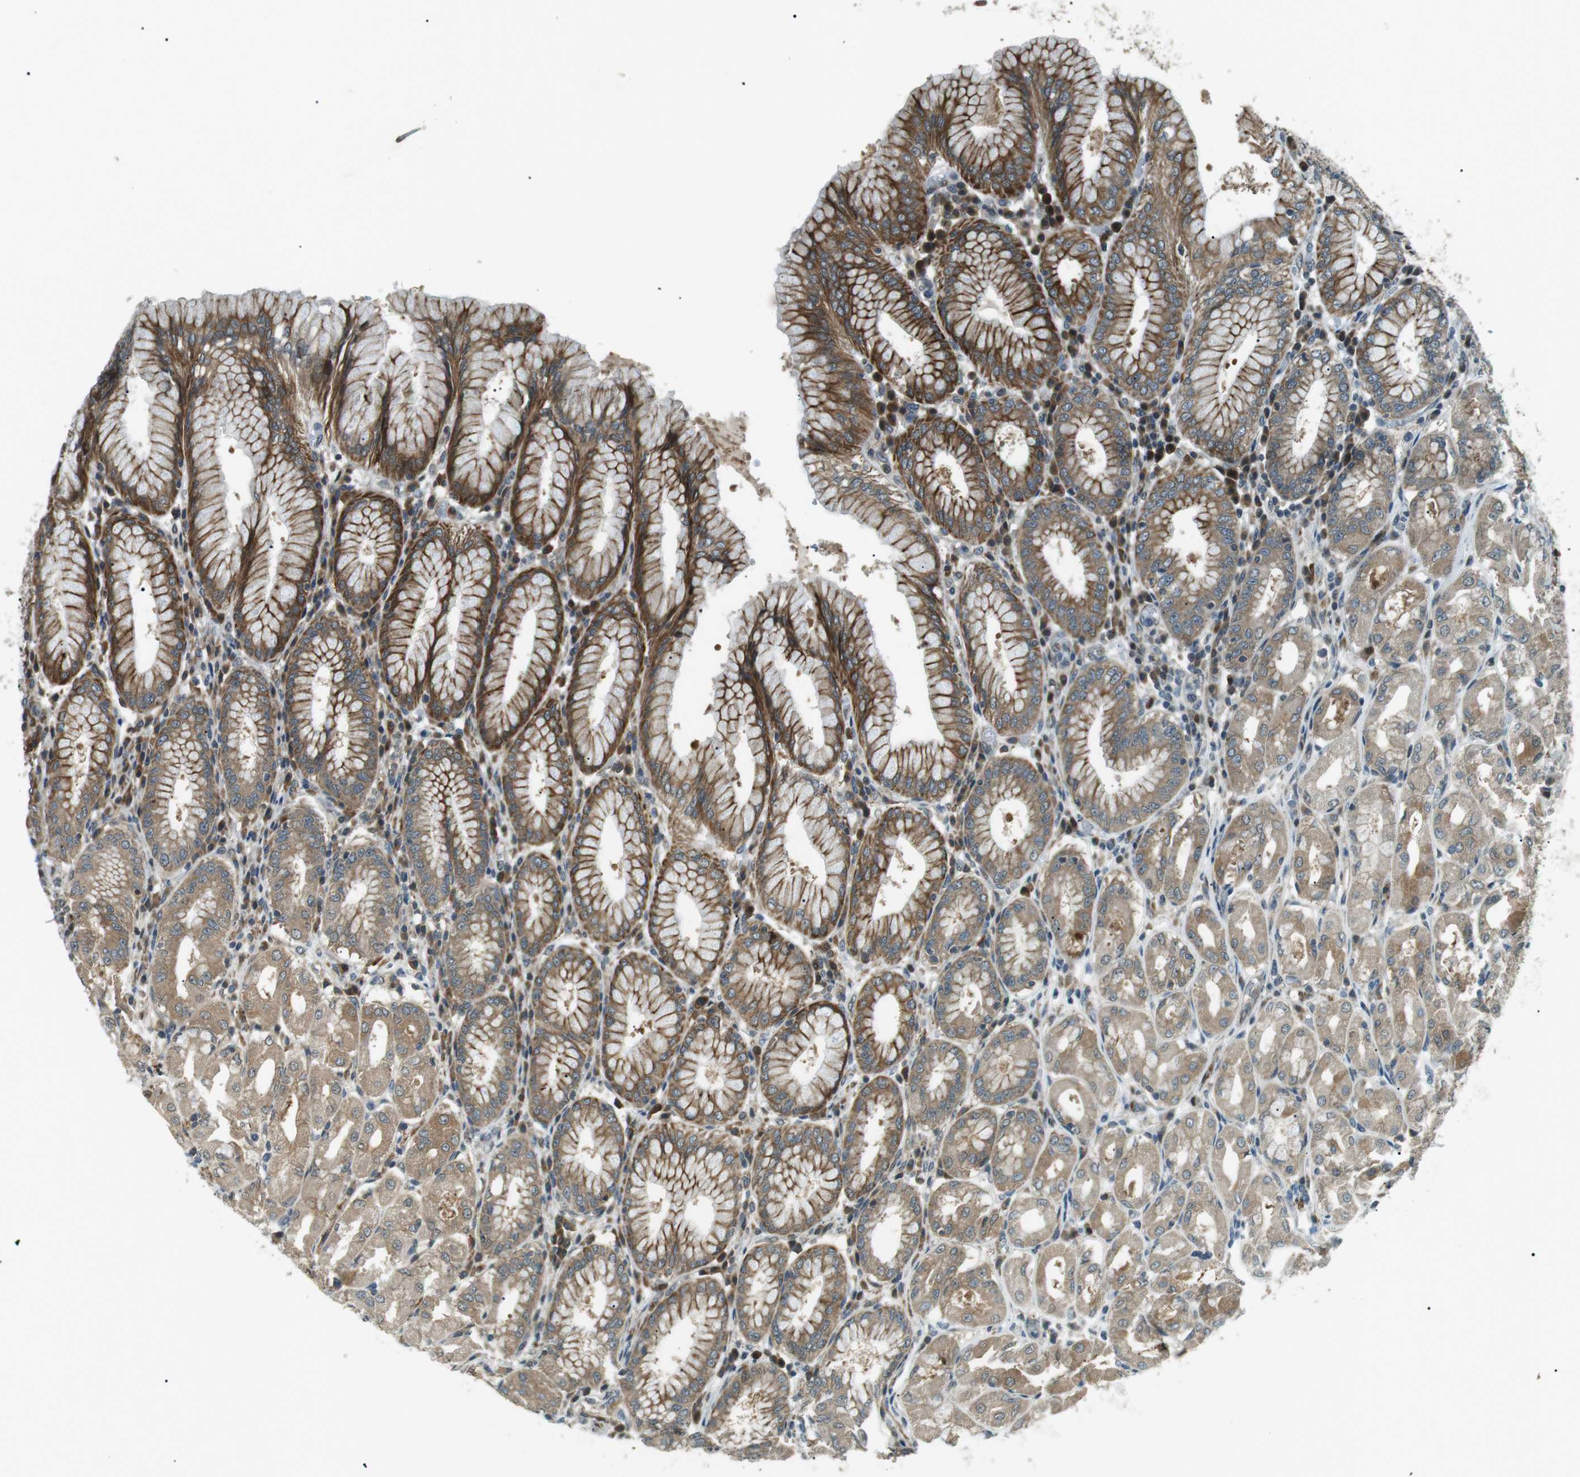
{"staining": {"intensity": "strong", "quantity": ">75%", "location": "cytoplasmic/membranous"}, "tissue": "stomach", "cell_type": "Glandular cells", "image_type": "normal", "snomed": [{"axis": "morphology", "description": "Normal tissue, NOS"}, {"axis": "topography", "description": "Stomach"}, {"axis": "topography", "description": "Stomach, lower"}], "caption": "A high amount of strong cytoplasmic/membranous expression is present in about >75% of glandular cells in benign stomach.", "gene": "TMEM74", "patient": {"sex": "female", "age": 56}}